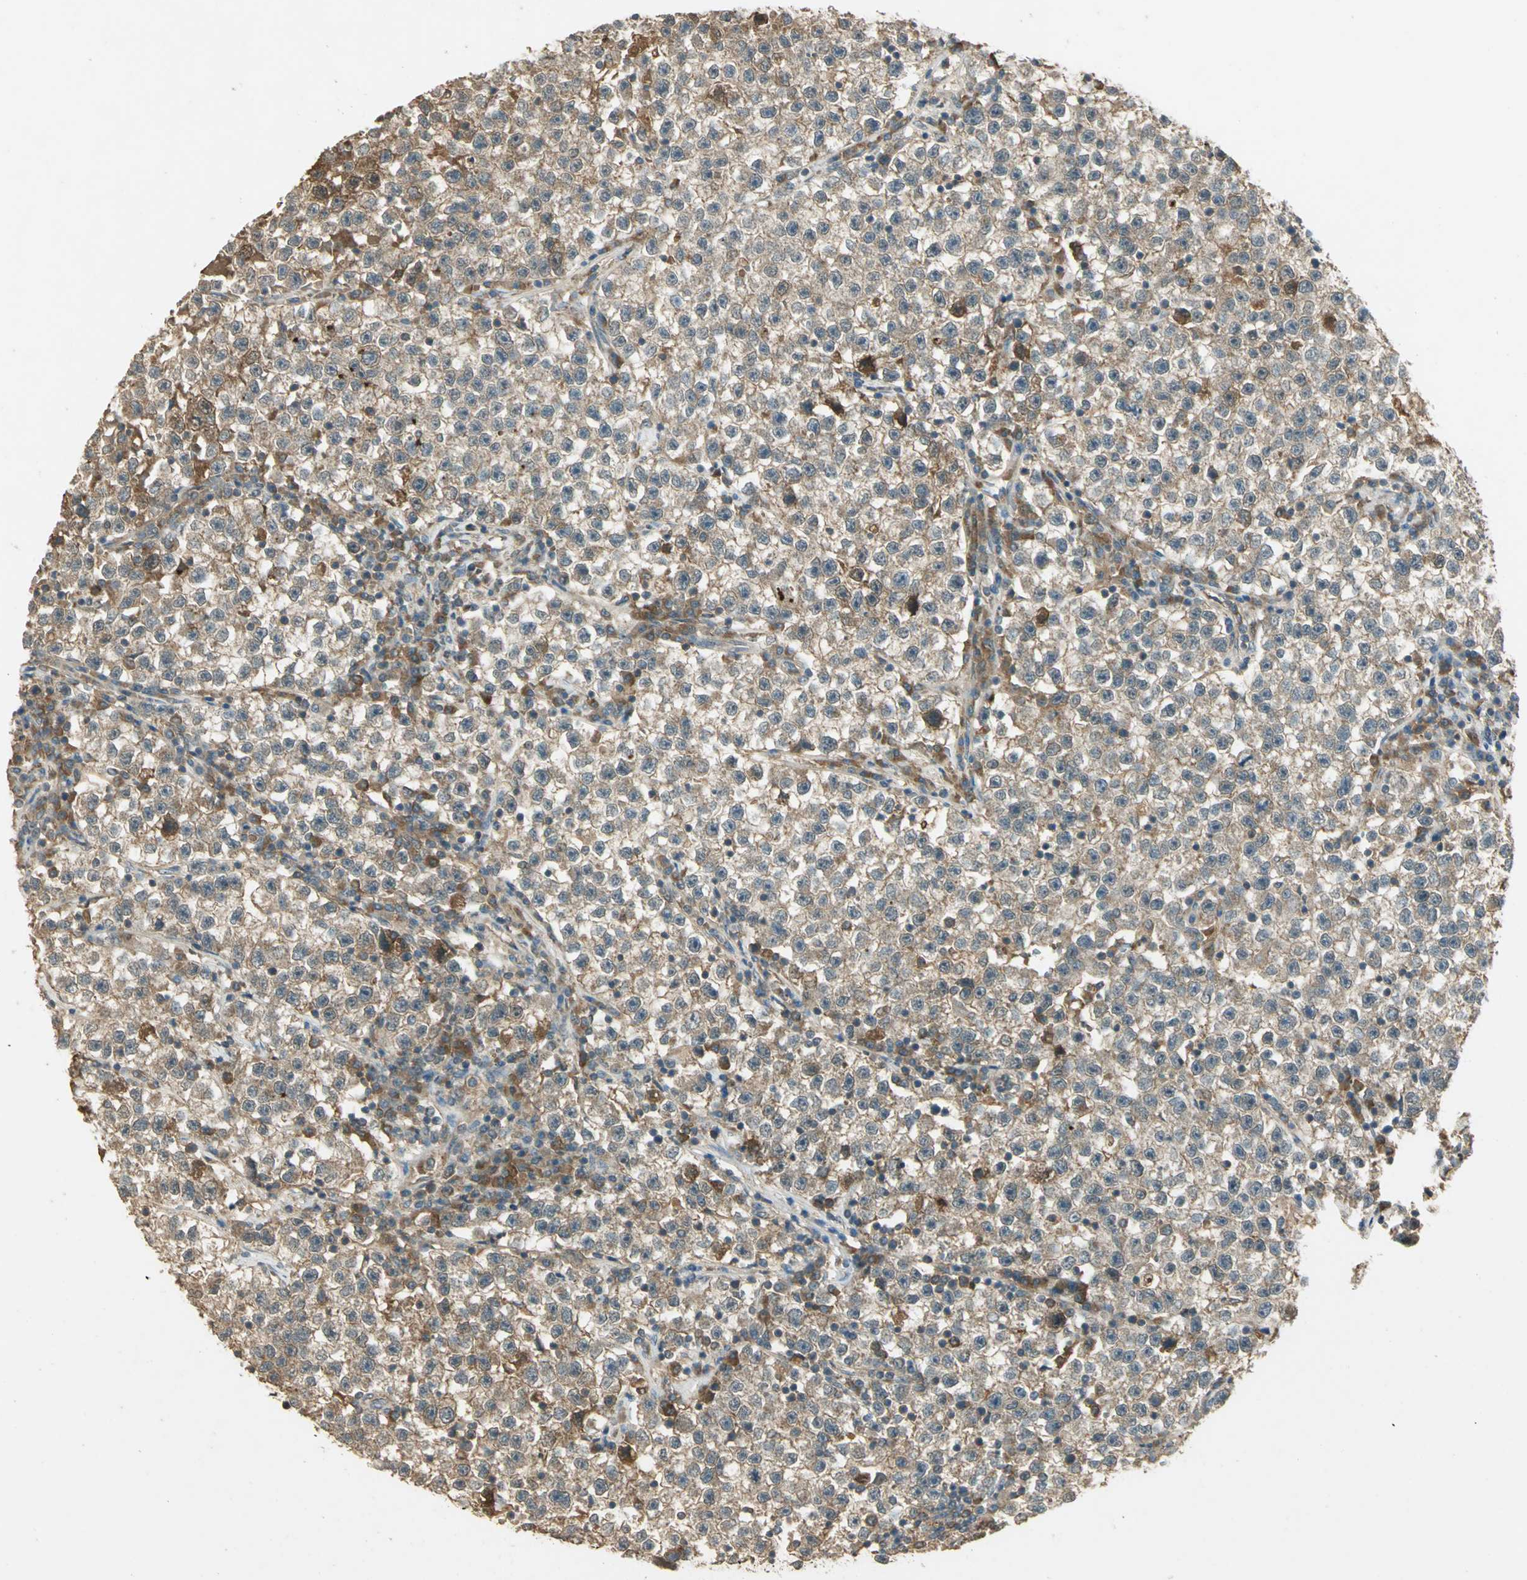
{"staining": {"intensity": "weak", "quantity": ">75%", "location": "cytoplasmic/membranous"}, "tissue": "testis cancer", "cell_type": "Tumor cells", "image_type": "cancer", "snomed": [{"axis": "morphology", "description": "Seminoma, NOS"}, {"axis": "topography", "description": "Testis"}], "caption": "This micrograph demonstrates IHC staining of human seminoma (testis), with low weak cytoplasmic/membranous staining in approximately >75% of tumor cells.", "gene": "KEAP1", "patient": {"sex": "male", "age": 22}}